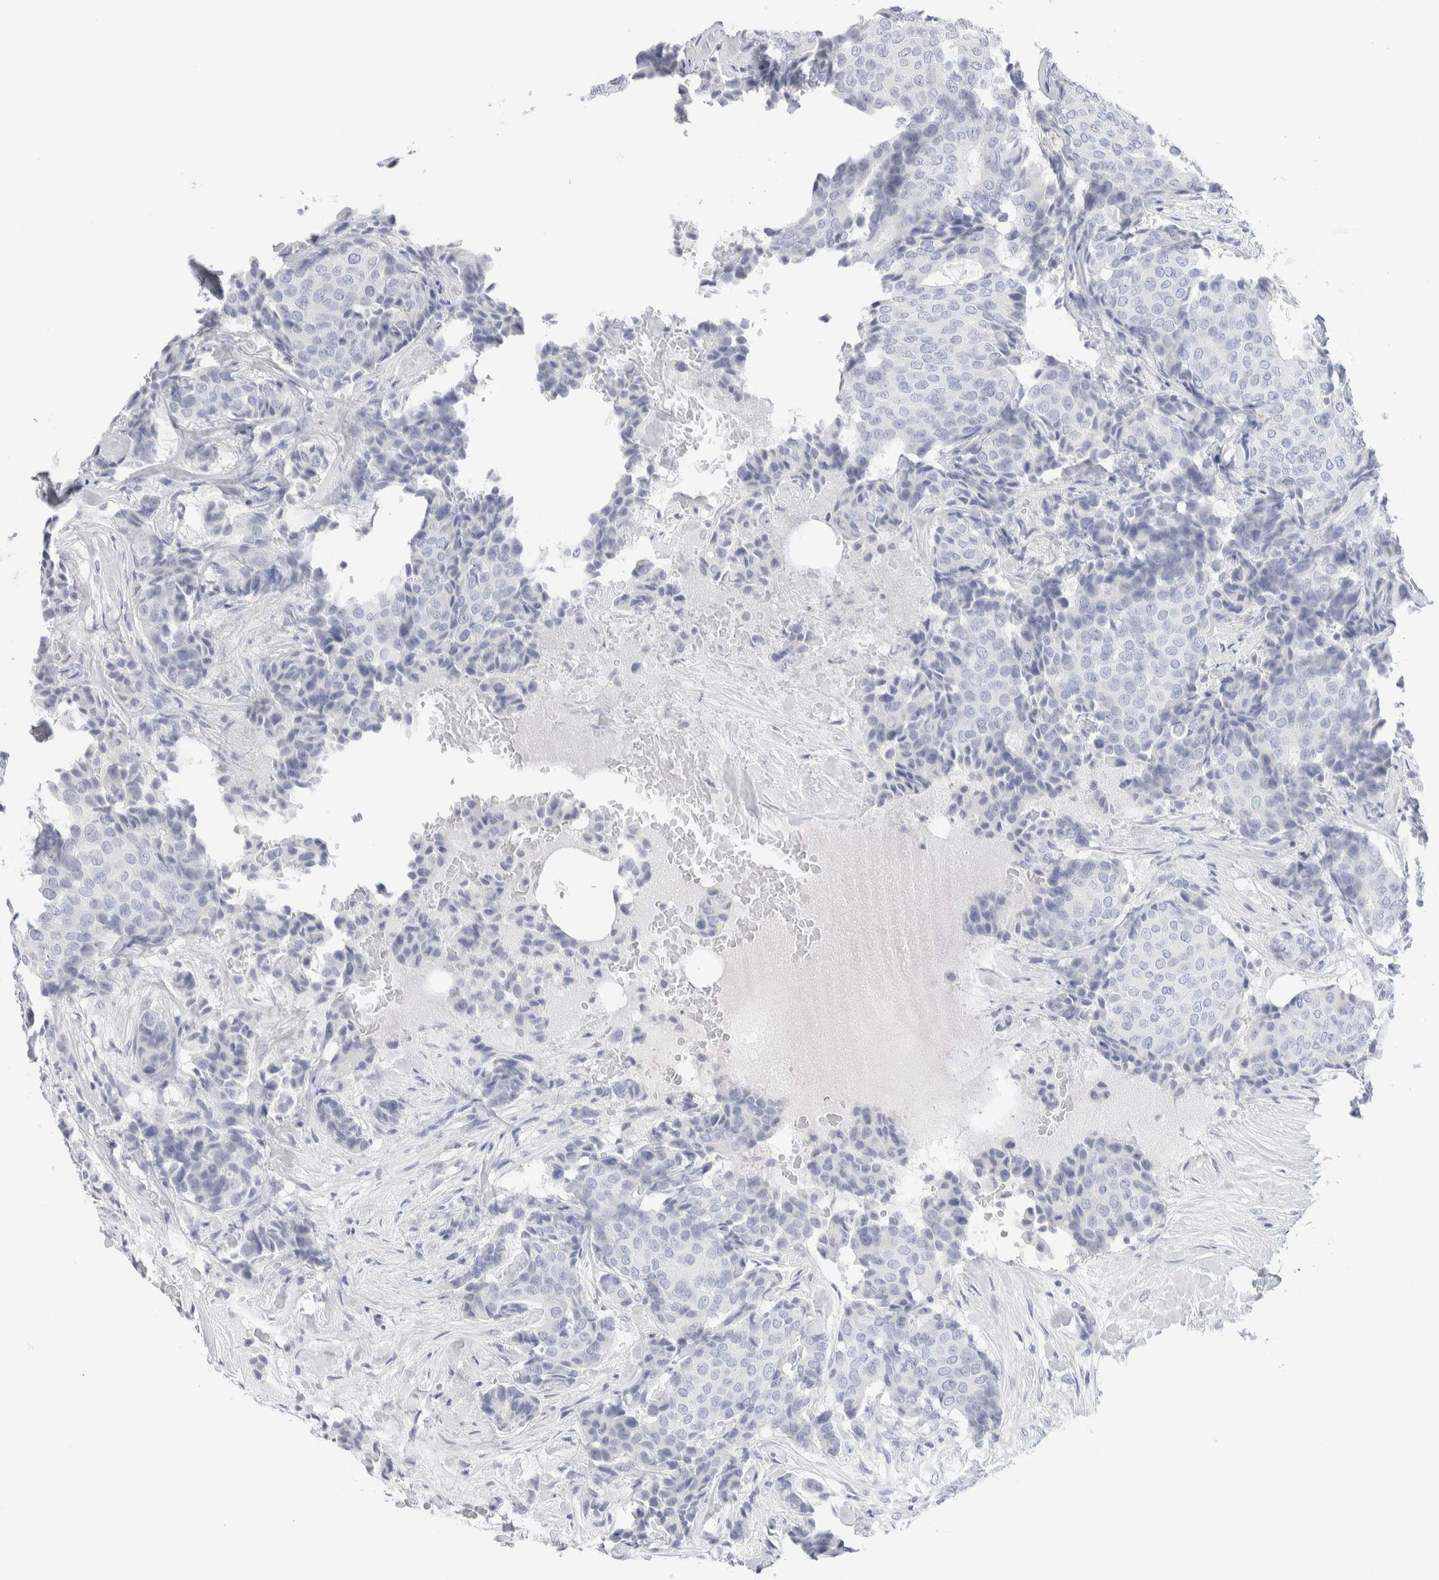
{"staining": {"intensity": "negative", "quantity": "none", "location": "none"}, "tissue": "breast cancer", "cell_type": "Tumor cells", "image_type": "cancer", "snomed": [{"axis": "morphology", "description": "Duct carcinoma"}, {"axis": "topography", "description": "Breast"}], "caption": "IHC of breast infiltrating ductal carcinoma reveals no positivity in tumor cells. (DAB immunohistochemistry visualized using brightfield microscopy, high magnification).", "gene": "GDA", "patient": {"sex": "female", "age": 75}}